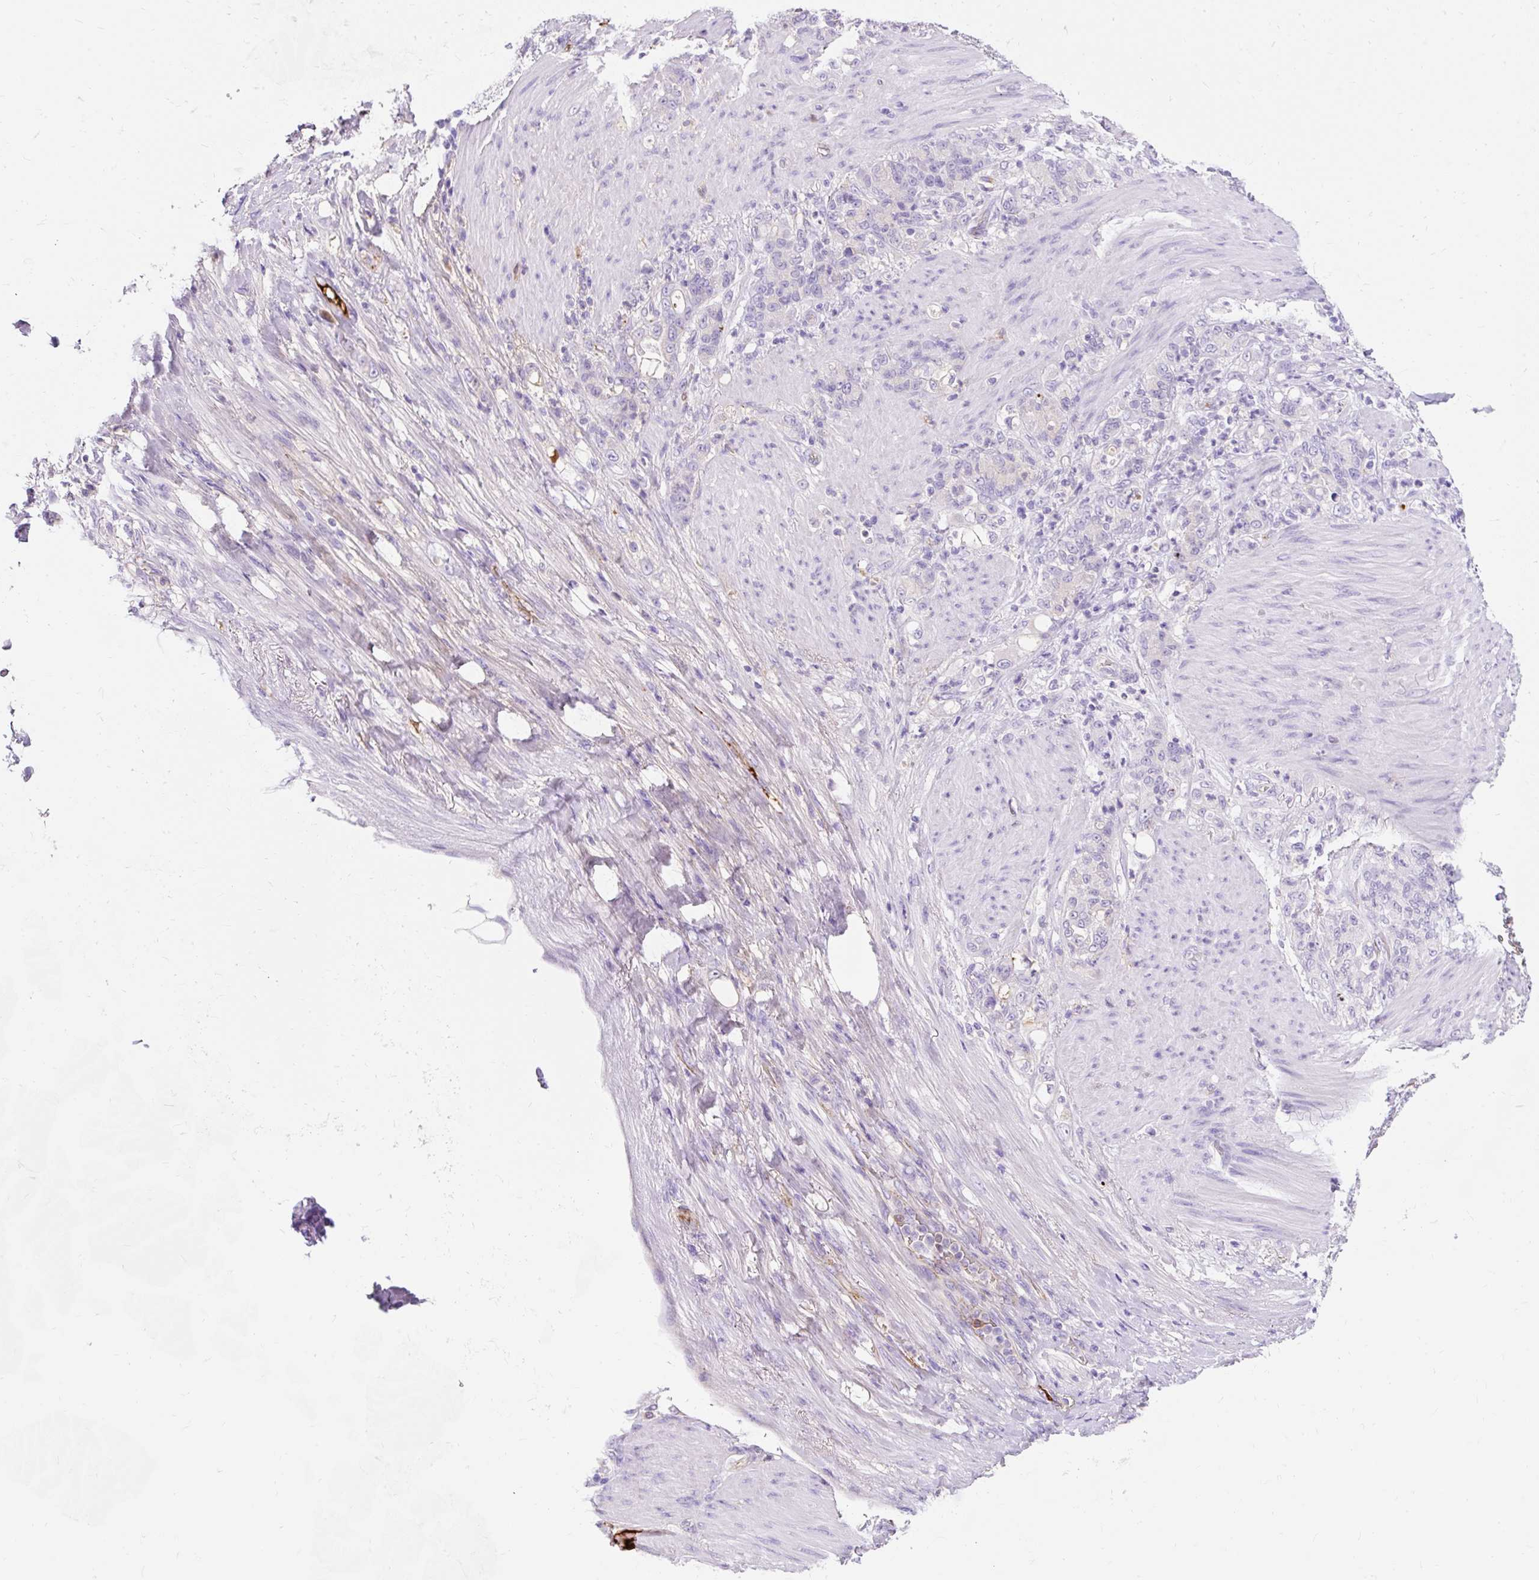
{"staining": {"intensity": "negative", "quantity": "none", "location": "none"}, "tissue": "stomach cancer", "cell_type": "Tumor cells", "image_type": "cancer", "snomed": [{"axis": "morphology", "description": "Adenocarcinoma, NOS"}, {"axis": "topography", "description": "Stomach"}], "caption": "A high-resolution photomicrograph shows immunohistochemistry staining of stomach cancer (adenocarcinoma), which displays no significant staining in tumor cells.", "gene": "APOC4-APOC2", "patient": {"sex": "female", "age": 79}}